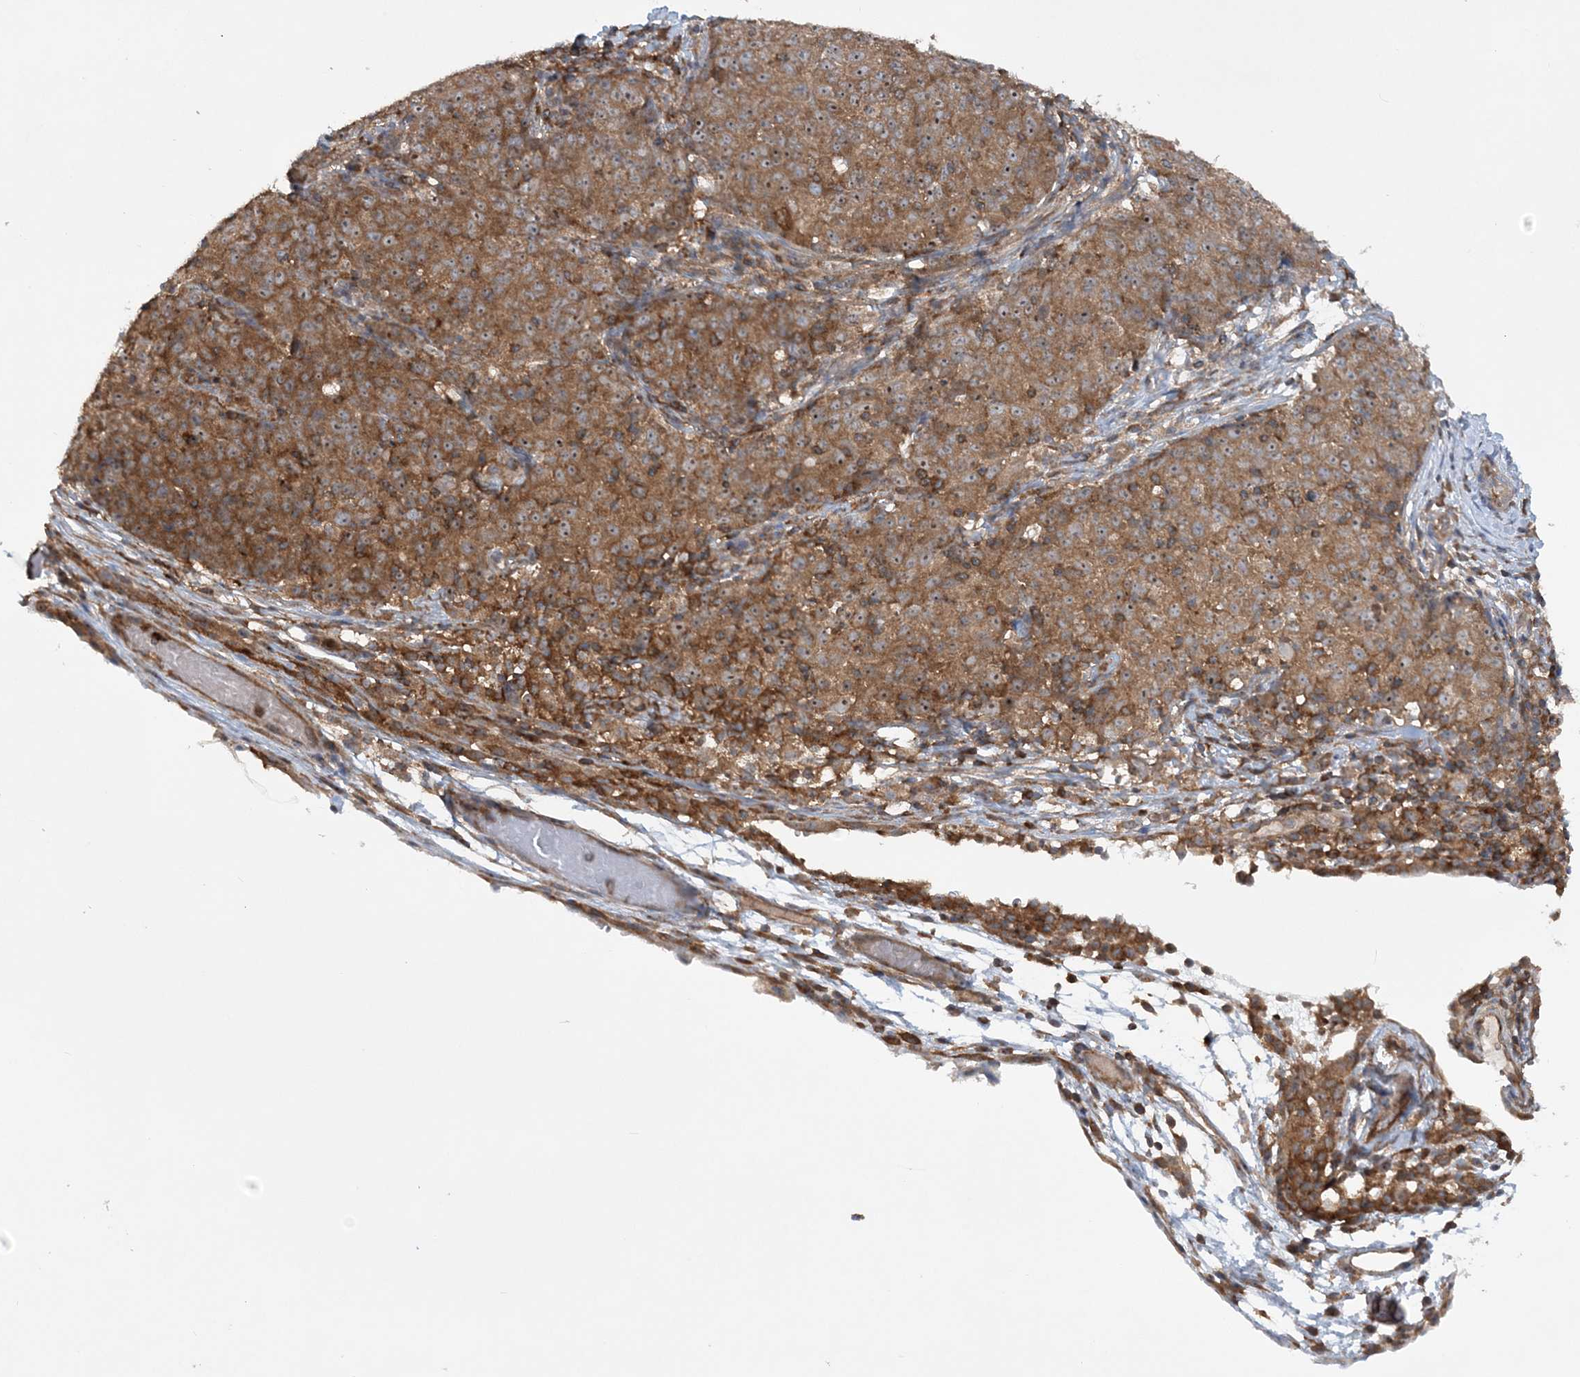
{"staining": {"intensity": "moderate", "quantity": ">75%", "location": "cytoplasmic/membranous"}, "tissue": "ovarian cancer", "cell_type": "Tumor cells", "image_type": "cancer", "snomed": [{"axis": "morphology", "description": "Carcinoma, endometroid"}, {"axis": "topography", "description": "Ovary"}], "caption": "High-power microscopy captured an immunohistochemistry photomicrograph of ovarian cancer (endometroid carcinoma), revealing moderate cytoplasmic/membranous positivity in approximately >75% of tumor cells. Using DAB (brown) and hematoxylin (blue) stains, captured at high magnification using brightfield microscopy.", "gene": "ACAP2", "patient": {"sex": "female", "age": 42}}